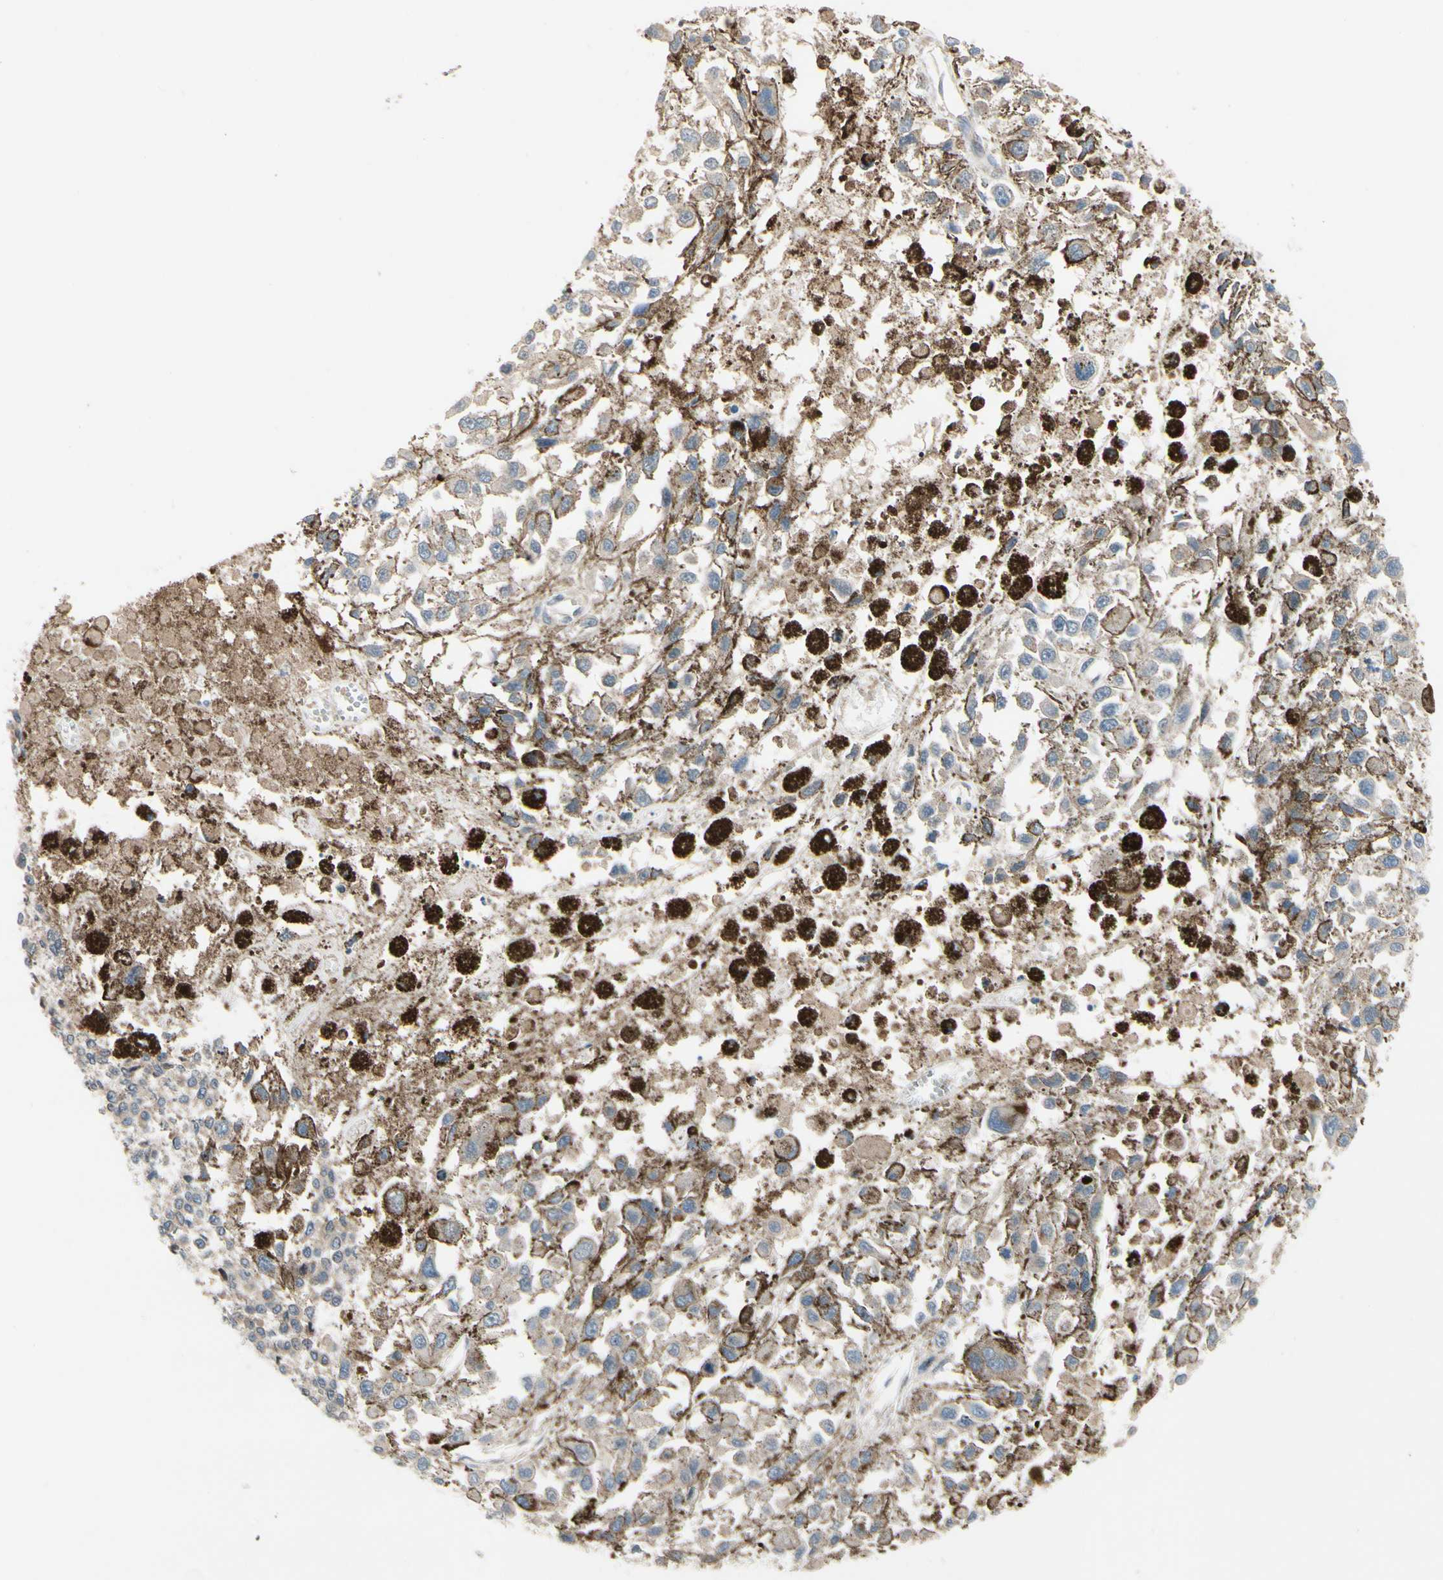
{"staining": {"intensity": "negative", "quantity": "none", "location": "none"}, "tissue": "melanoma", "cell_type": "Tumor cells", "image_type": "cancer", "snomed": [{"axis": "morphology", "description": "Malignant melanoma, Metastatic site"}, {"axis": "topography", "description": "Lymph node"}], "caption": "An image of melanoma stained for a protein displays no brown staining in tumor cells.", "gene": "ICAM5", "patient": {"sex": "male", "age": 59}}